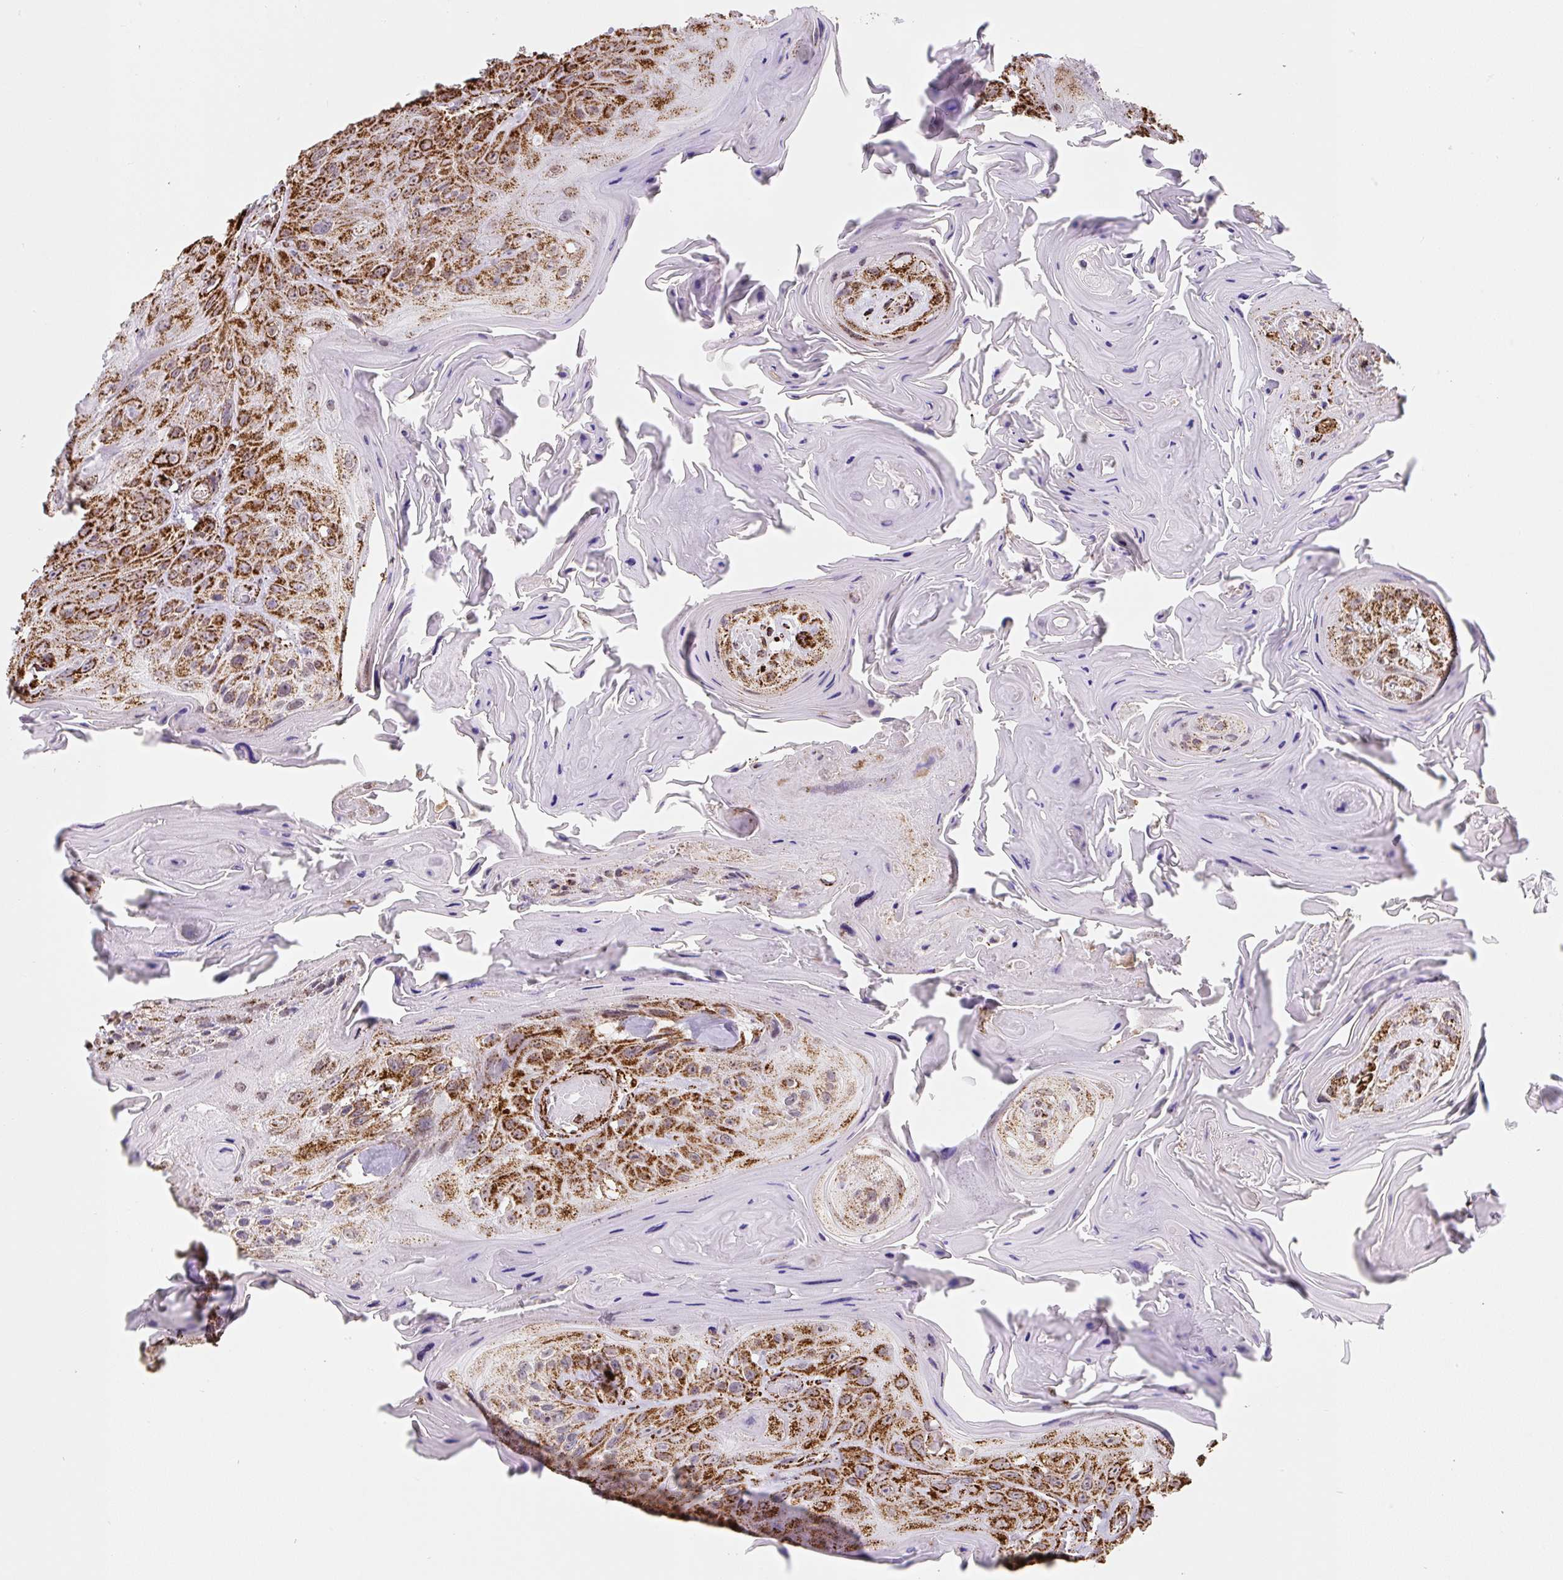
{"staining": {"intensity": "strong", "quantity": ">75%", "location": "cytoplasmic/membranous"}, "tissue": "head and neck cancer", "cell_type": "Tumor cells", "image_type": "cancer", "snomed": [{"axis": "morphology", "description": "Squamous cell carcinoma, NOS"}, {"axis": "topography", "description": "Head-Neck"}], "caption": "Protein expression analysis of head and neck squamous cell carcinoma demonstrates strong cytoplasmic/membranous positivity in approximately >75% of tumor cells. (DAB (3,3'-diaminobenzidine) IHC, brown staining for protein, blue staining for nuclei).", "gene": "ATP5F1A", "patient": {"sex": "female", "age": 59}}